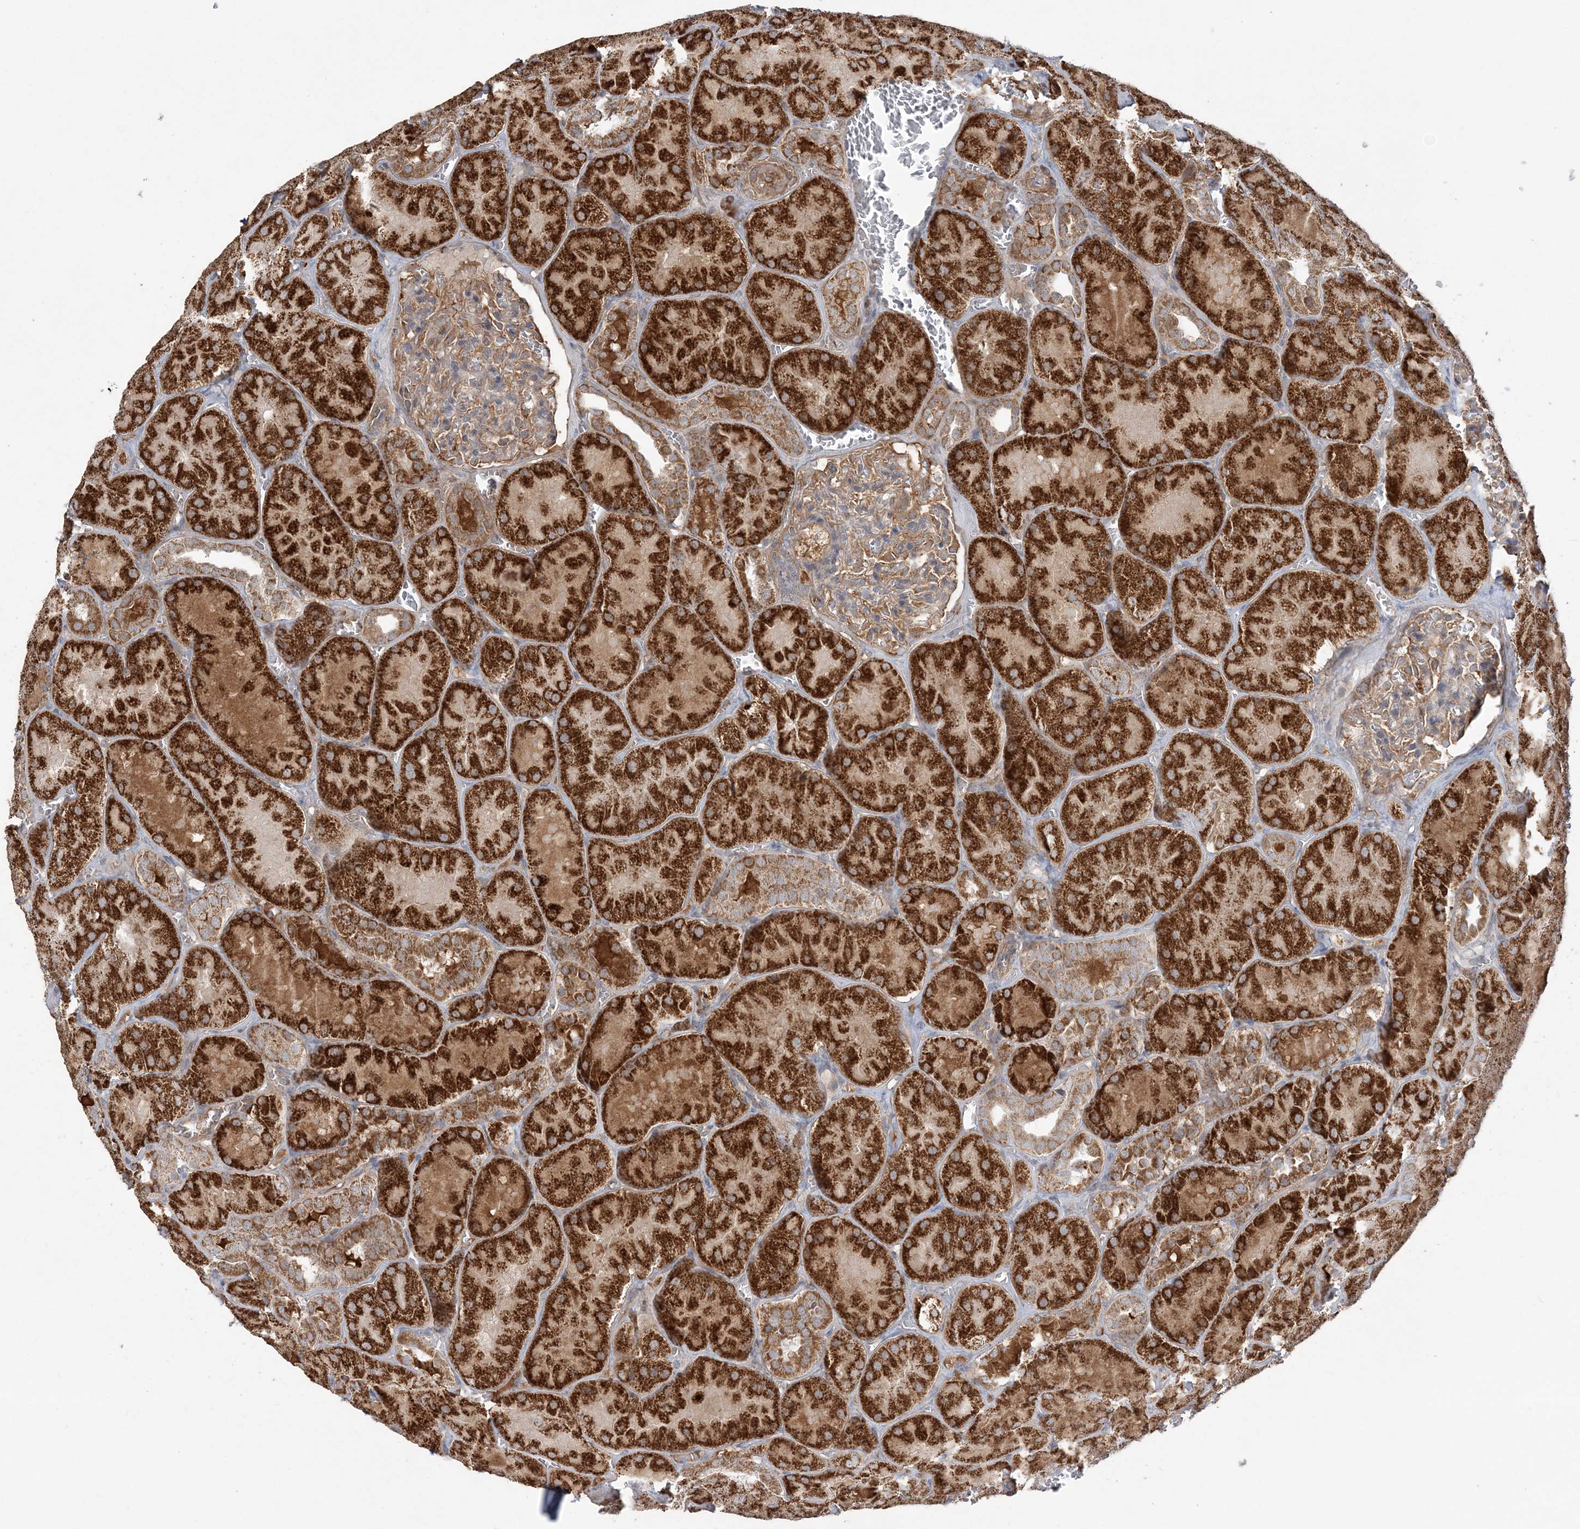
{"staining": {"intensity": "weak", "quantity": "25%-75%", "location": "cytoplasmic/membranous"}, "tissue": "kidney", "cell_type": "Cells in glomeruli", "image_type": "normal", "snomed": [{"axis": "morphology", "description": "Normal tissue, NOS"}, {"axis": "topography", "description": "Kidney"}], "caption": "This image exhibits IHC staining of benign kidney, with low weak cytoplasmic/membranous staining in approximately 25%-75% of cells in glomeruli.", "gene": "SCLT1", "patient": {"sex": "male", "age": 28}}